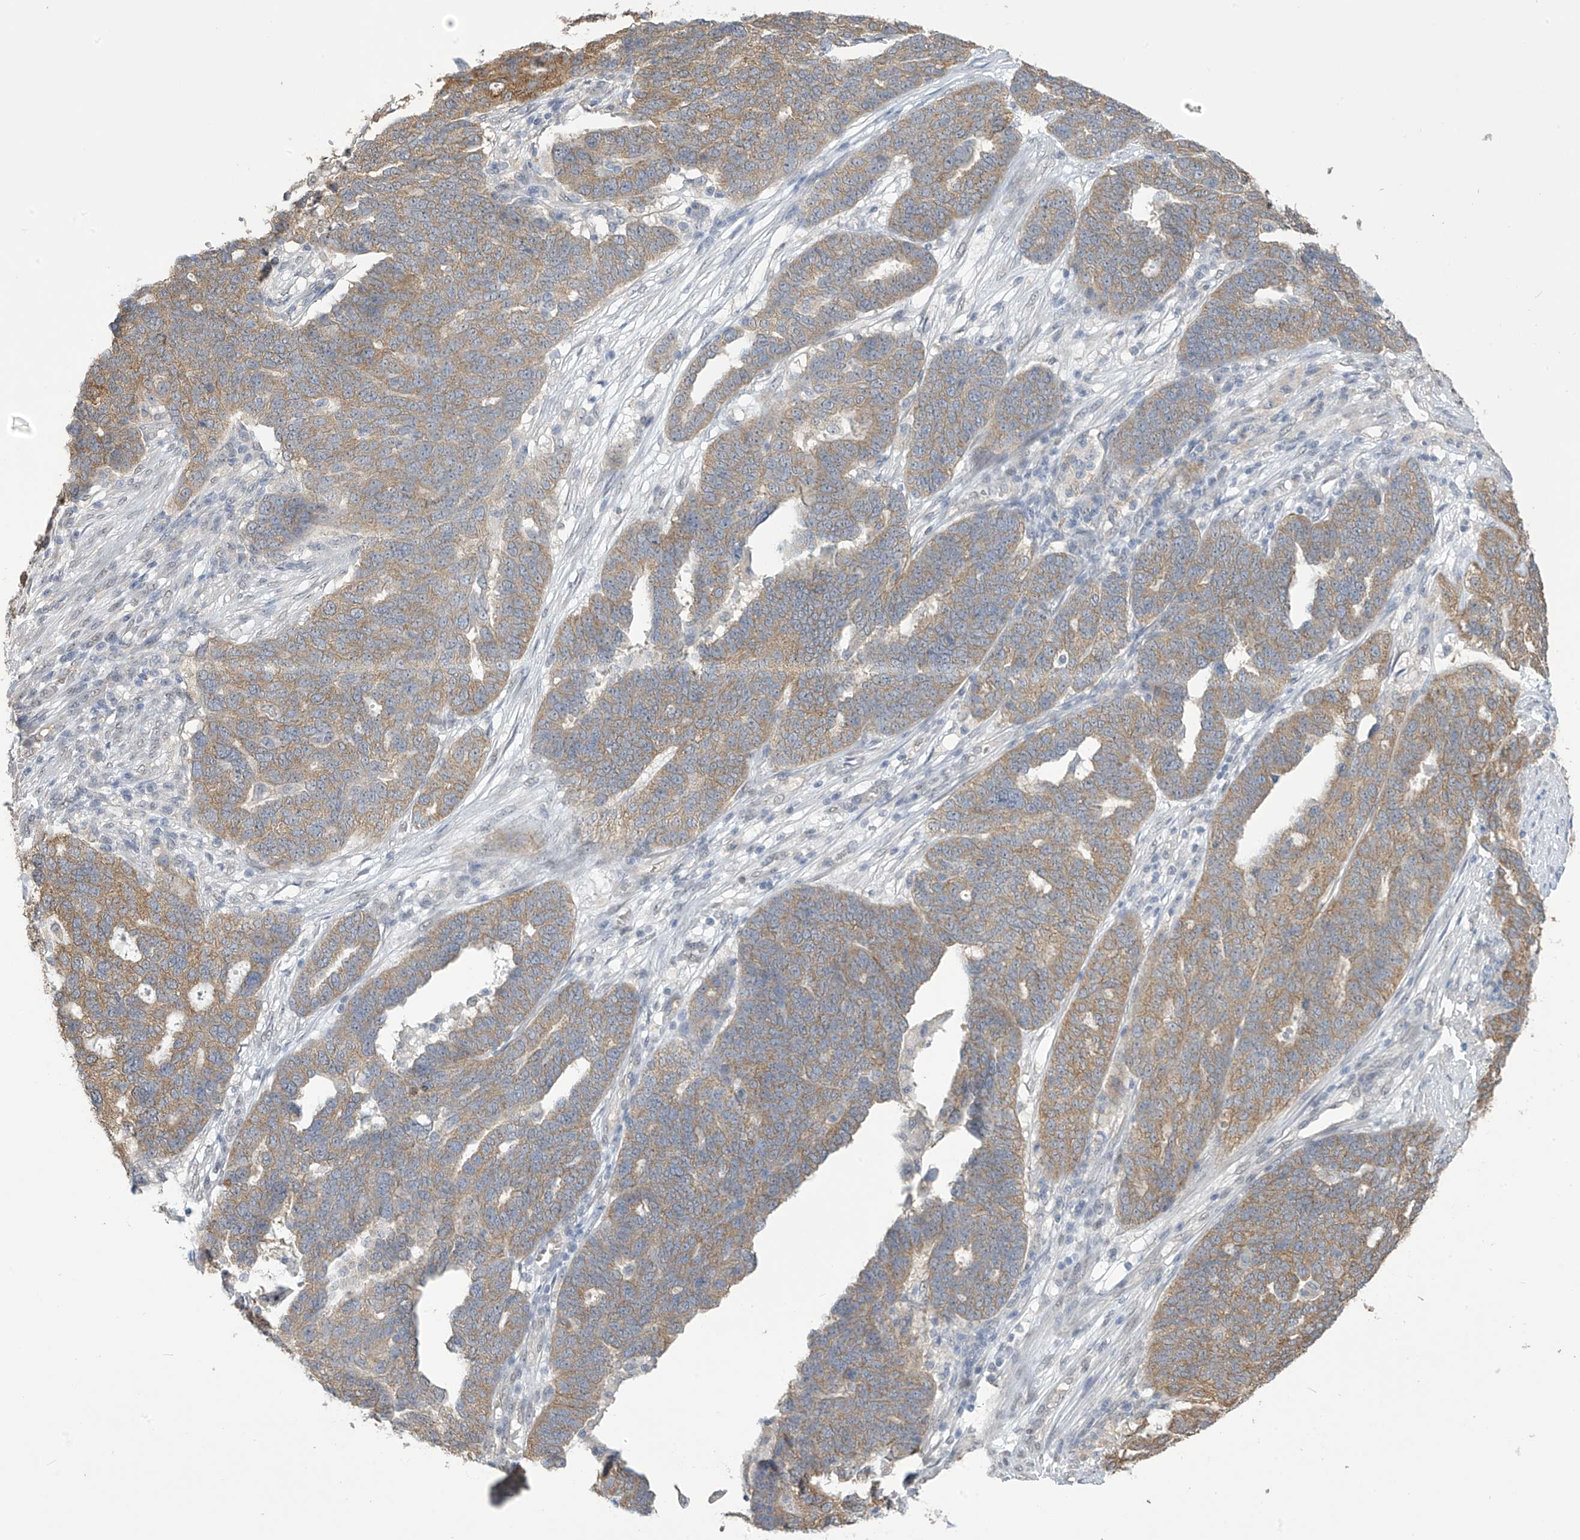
{"staining": {"intensity": "moderate", "quantity": ">75%", "location": "cytoplasmic/membranous"}, "tissue": "ovarian cancer", "cell_type": "Tumor cells", "image_type": "cancer", "snomed": [{"axis": "morphology", "description": "Cystadenocarcinoma, serous, NOS"}, {"axis": "topography", "description": "Ovary"}], "caption": "Brown immunohistochemical staining in ovarian serous cystadenocarcinoma demonstrates moderate cytoplasmic/membranous expression in about >75% of tumor cells.", "gene": "KIAA1522", "patient": {"sex": "female", "age": 59}}